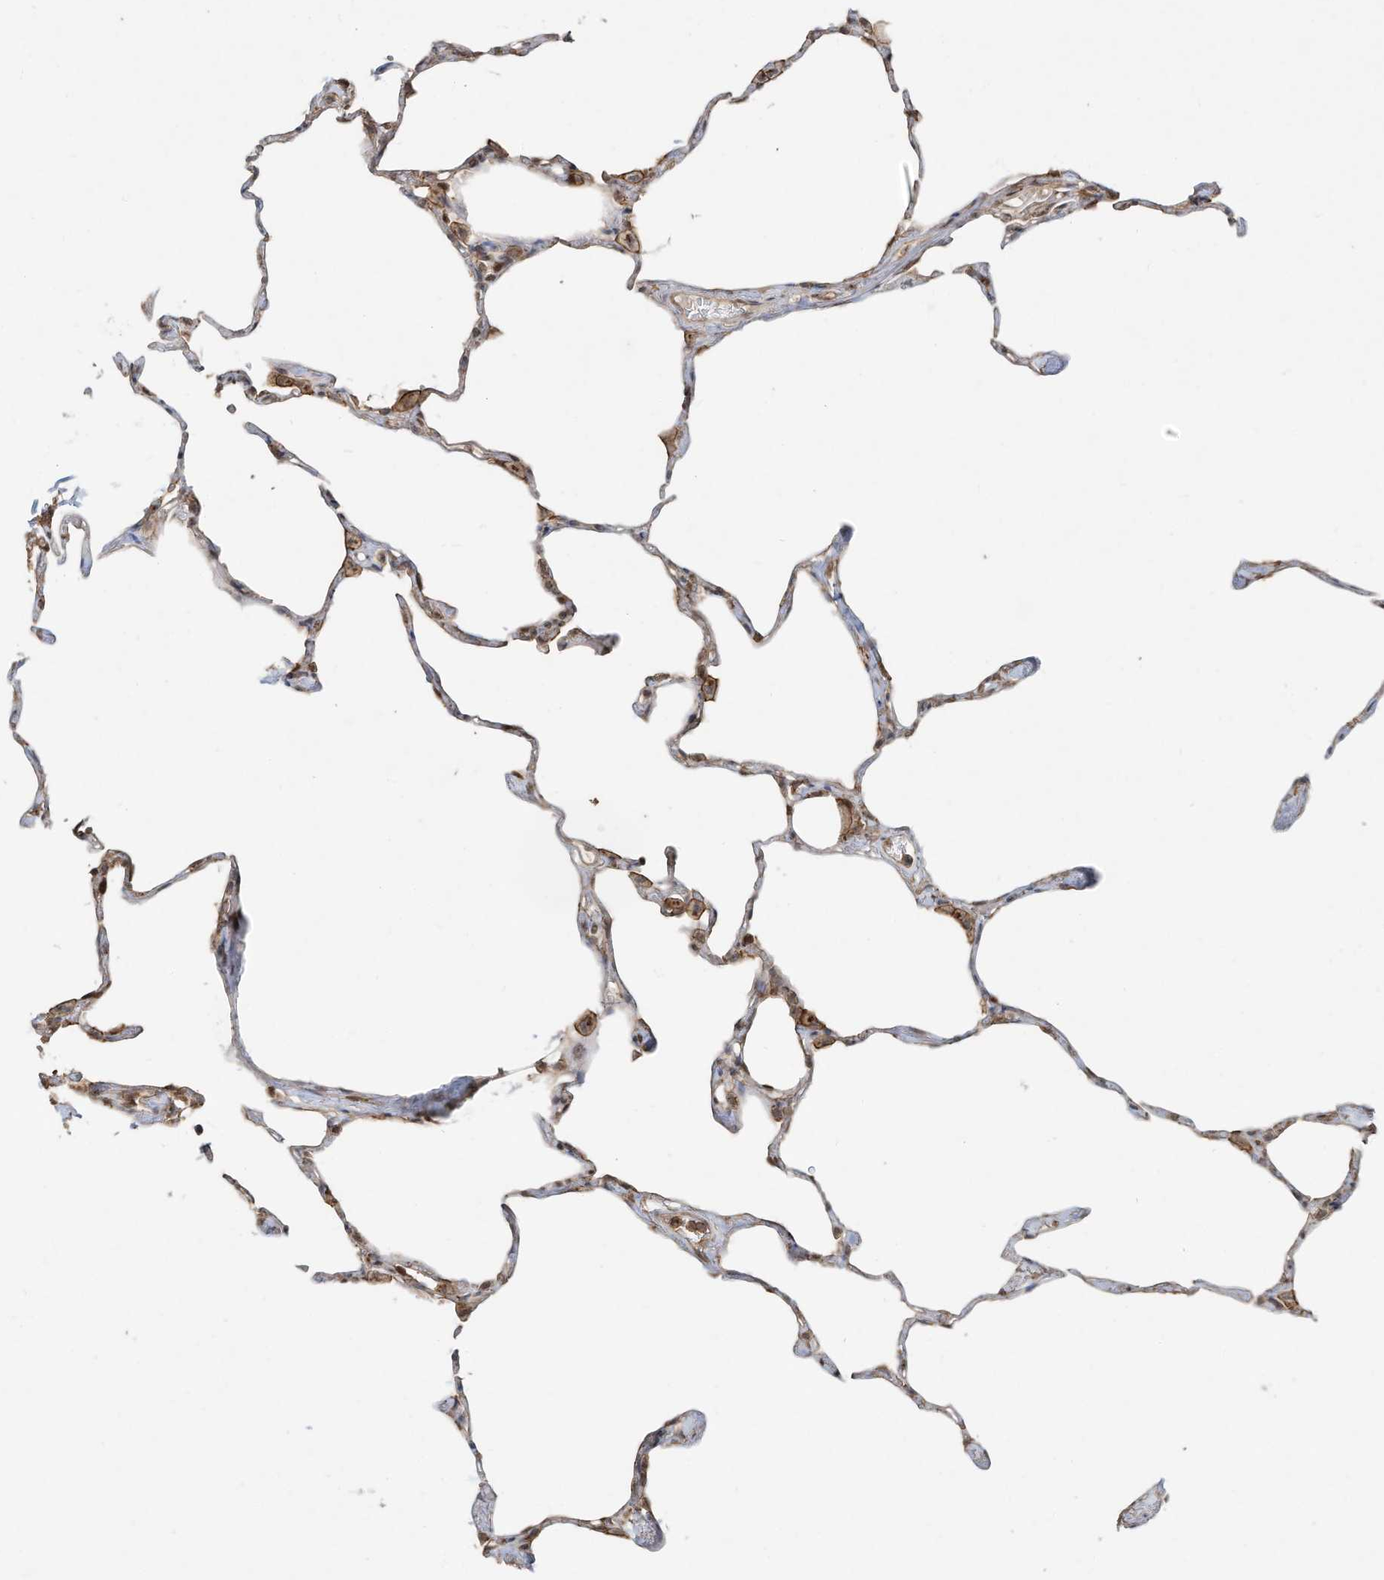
{"staining": {"intensity": "moderate", "quantity": "25%-75%", "location": "cytoplasmic/membranous"}, "tissue": "lung", "cell_type": "Alveolar cells", "image_type": "normal", "snomed": [{"axis": "morphology", "description": "Normal tissue, NOS"}, {"axis": "topography", "description": "Lung"}], "caption": "IHC photomicrograph of benign lung: human lung stained using immunohistochemistry (IHC) exhibits medium levels of moderate protein expression localized specifically in the cytoplasmic/membranous of alveolar cells, appearing as a cytoplasmic/membranous brown color.", "gene": "CUX1", "patient": {"sex": "male", "age": 65}}